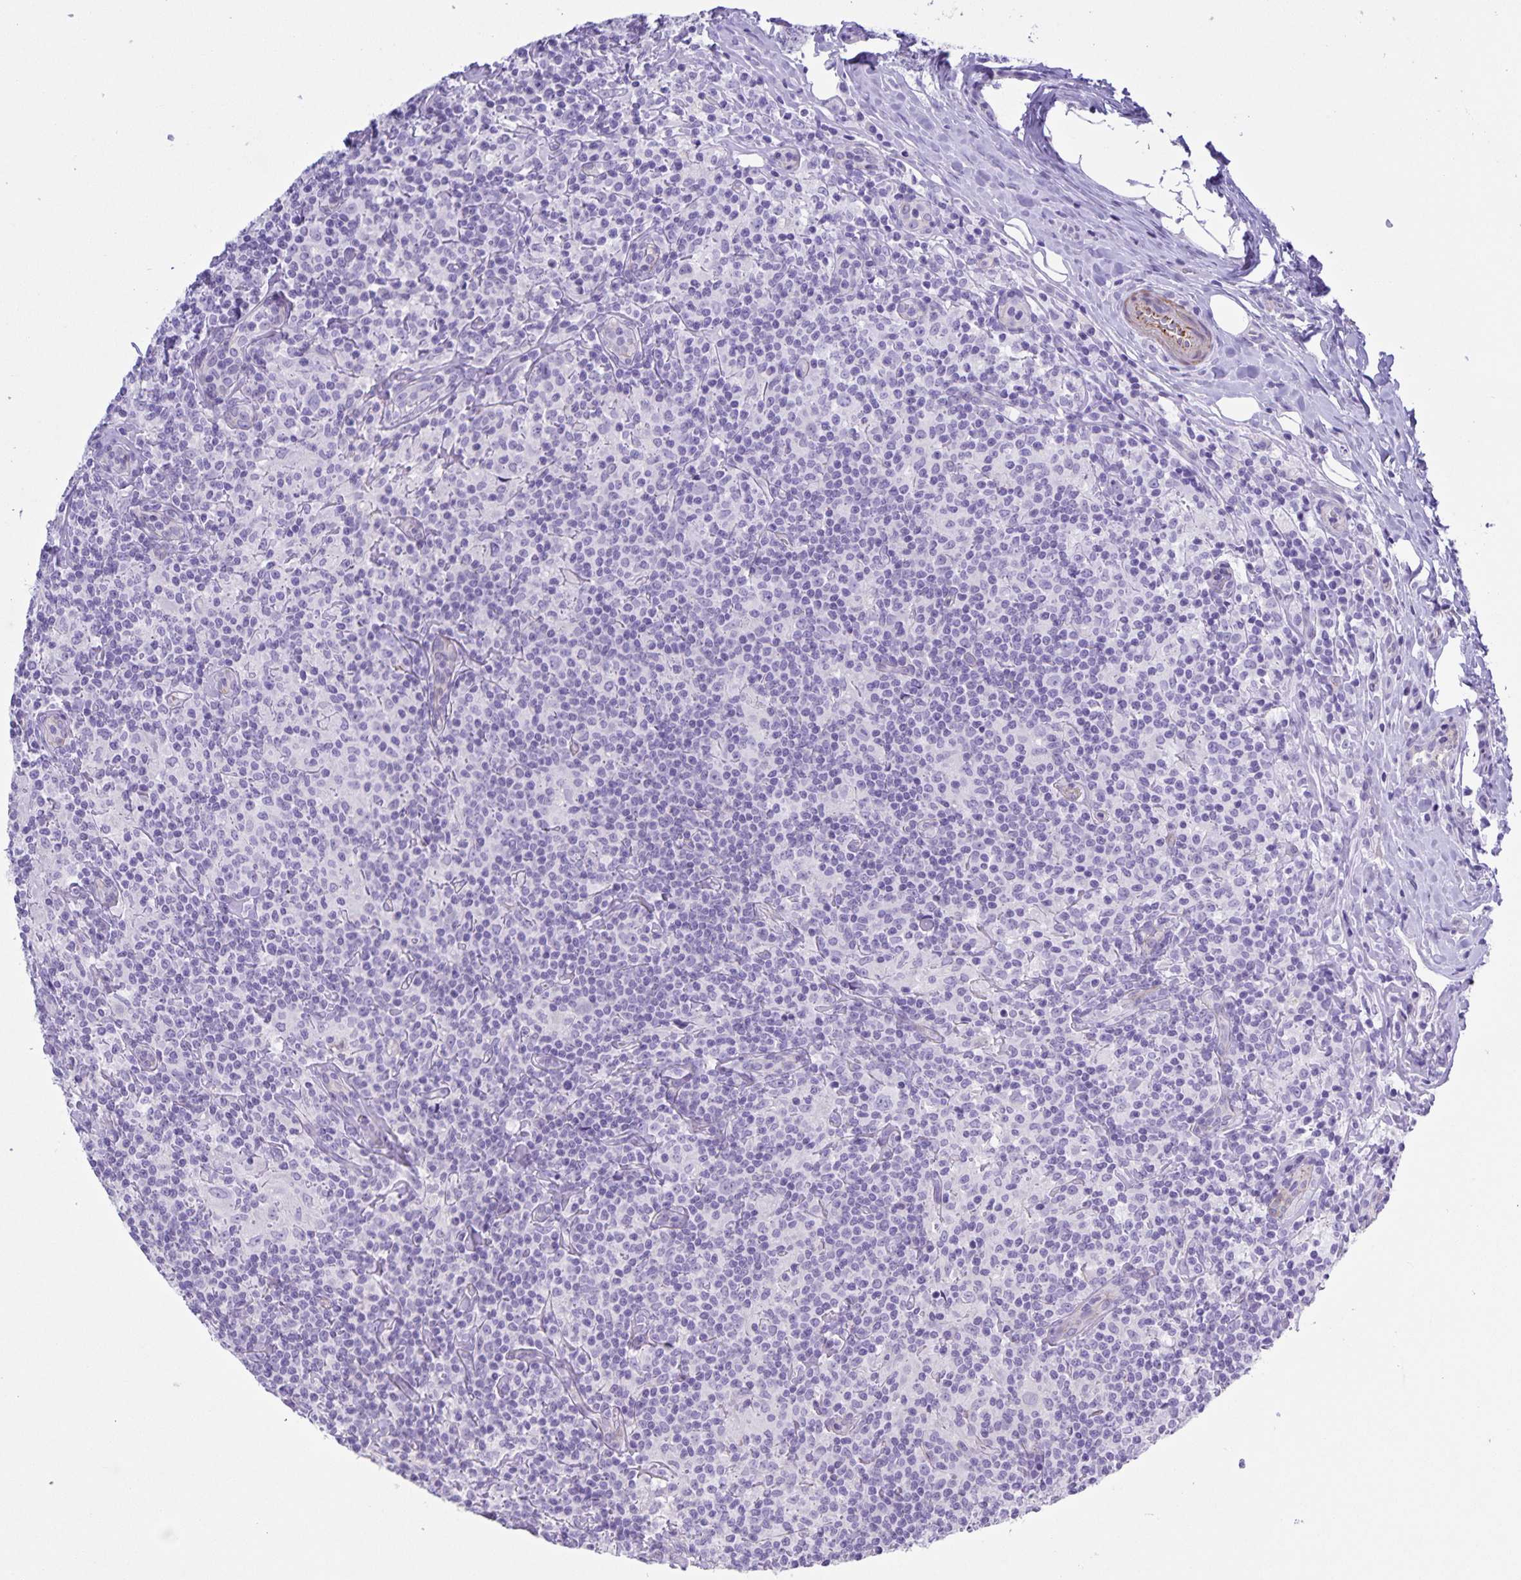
{"staining": {"intensity": "negative", "quantity": "none", "location": "none"}, "tissue": "lymphoma", "cell_type": "Tumor cells", "image_type": "cancer", "snomed": [{"axis": "morphology", "description": "Hodgkin's disease, NOS"}, {"axis": "morphology", "description": "Hodgkin's lymphoma, nodular sclerosis"}, {"axis": "topography", "description": "Lymph node"}], "caption": "Hodgkin's lymphoma, nodular sclerosis was stained to show a protein in brown. There is no significant positivity in tumor cells. Nuclei are stained in blue.", "gene": "UBQLN3", "patient": {"sex": "female", "age": 10}}